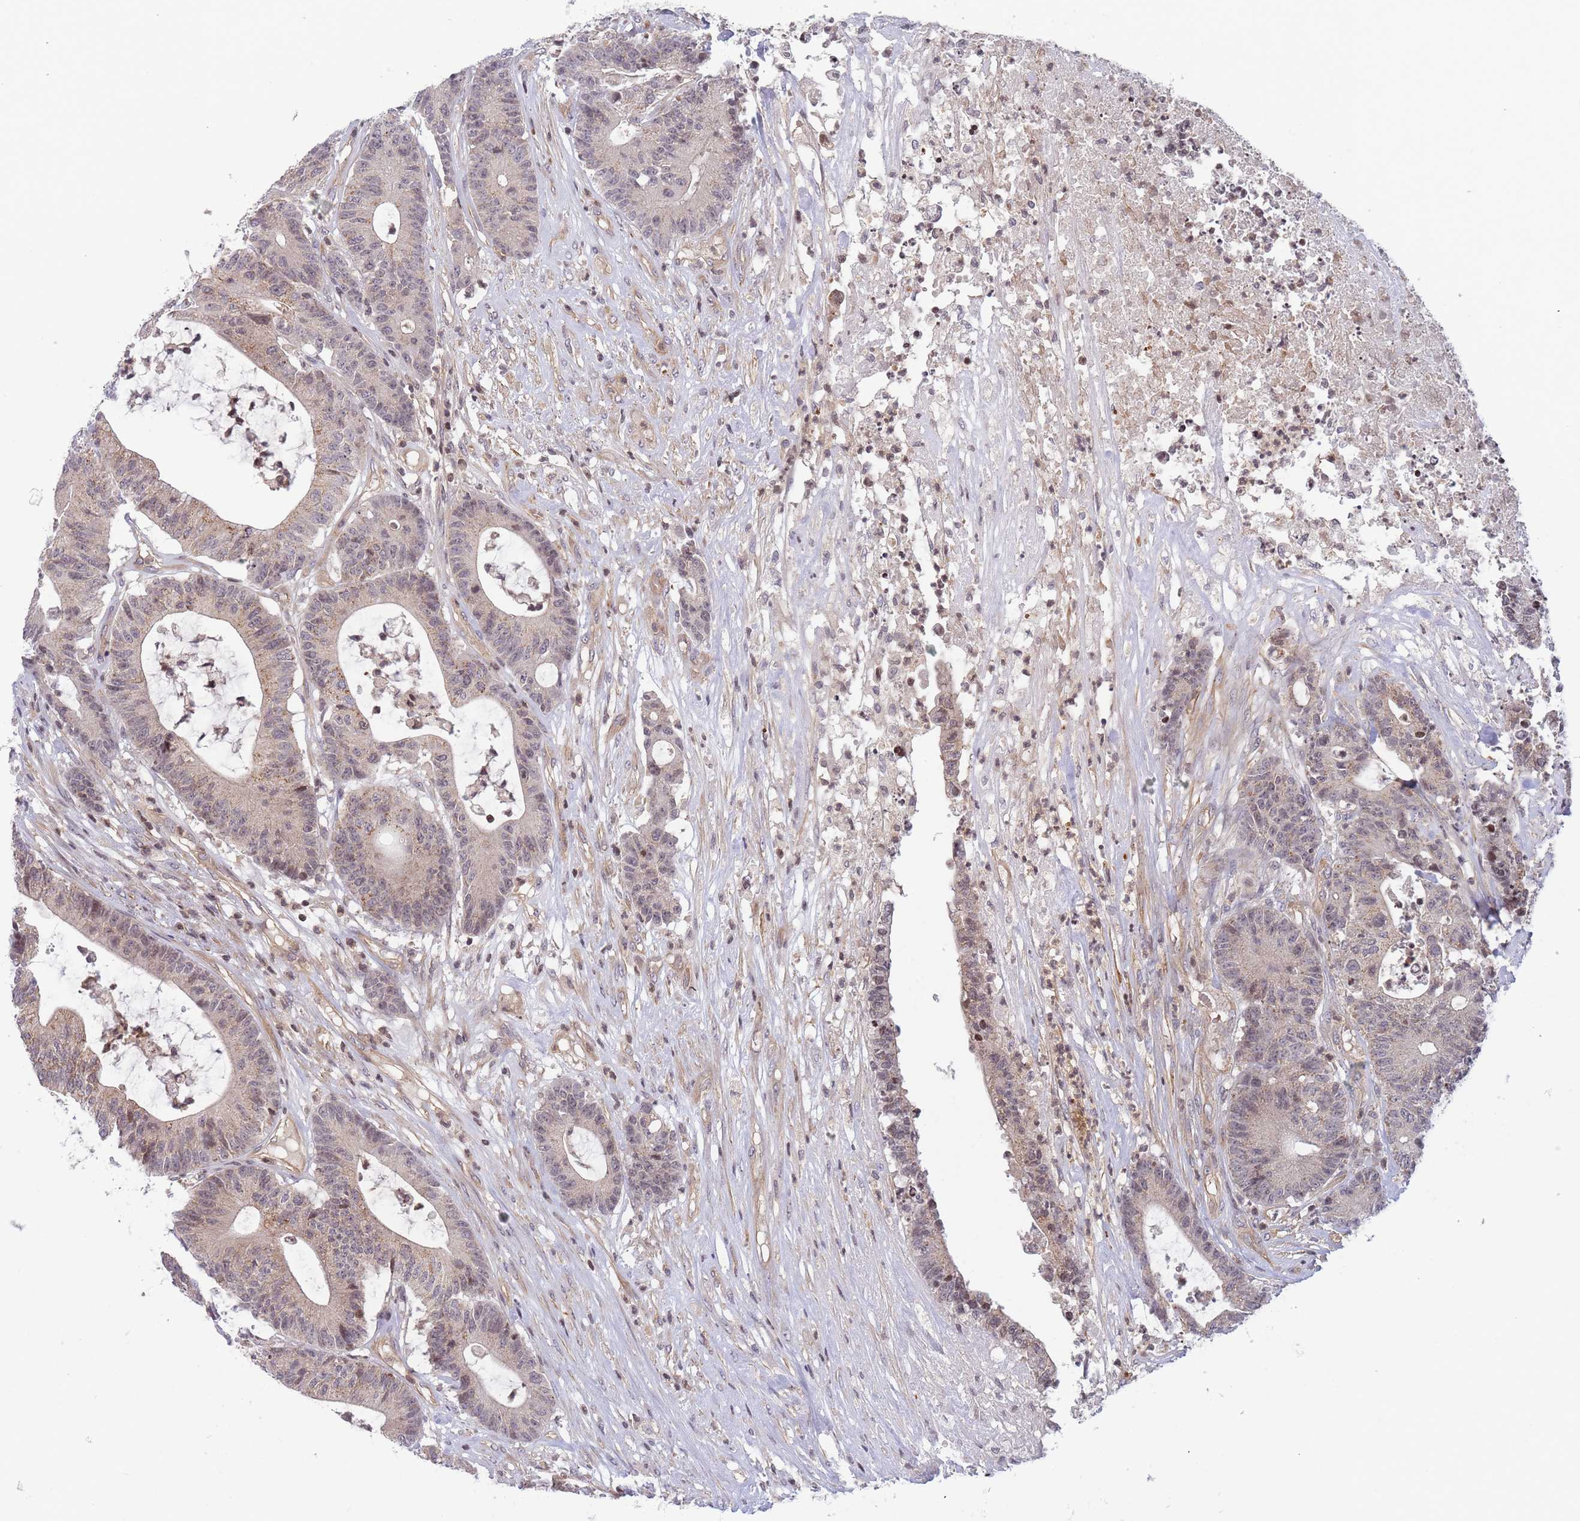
{"staining": {"intensity": "weak", "quantity": "<25%", "location": "cytoplasmic/membranous"}, "tissue": "colorectal cancer", "cell_type": "Tumor cells", "image_type": "cancer", "snomed": [{"axis": "morphology", "description": "Adenocarcinoma, NOS"}, {"axis": "topography", "description": "Colon"}], "caption": "Tumor cells show no significant expression in colorectal adenocarcinoma.", "gene": "SLC35F5", "patient": {"sex": "female", "age": 84}}